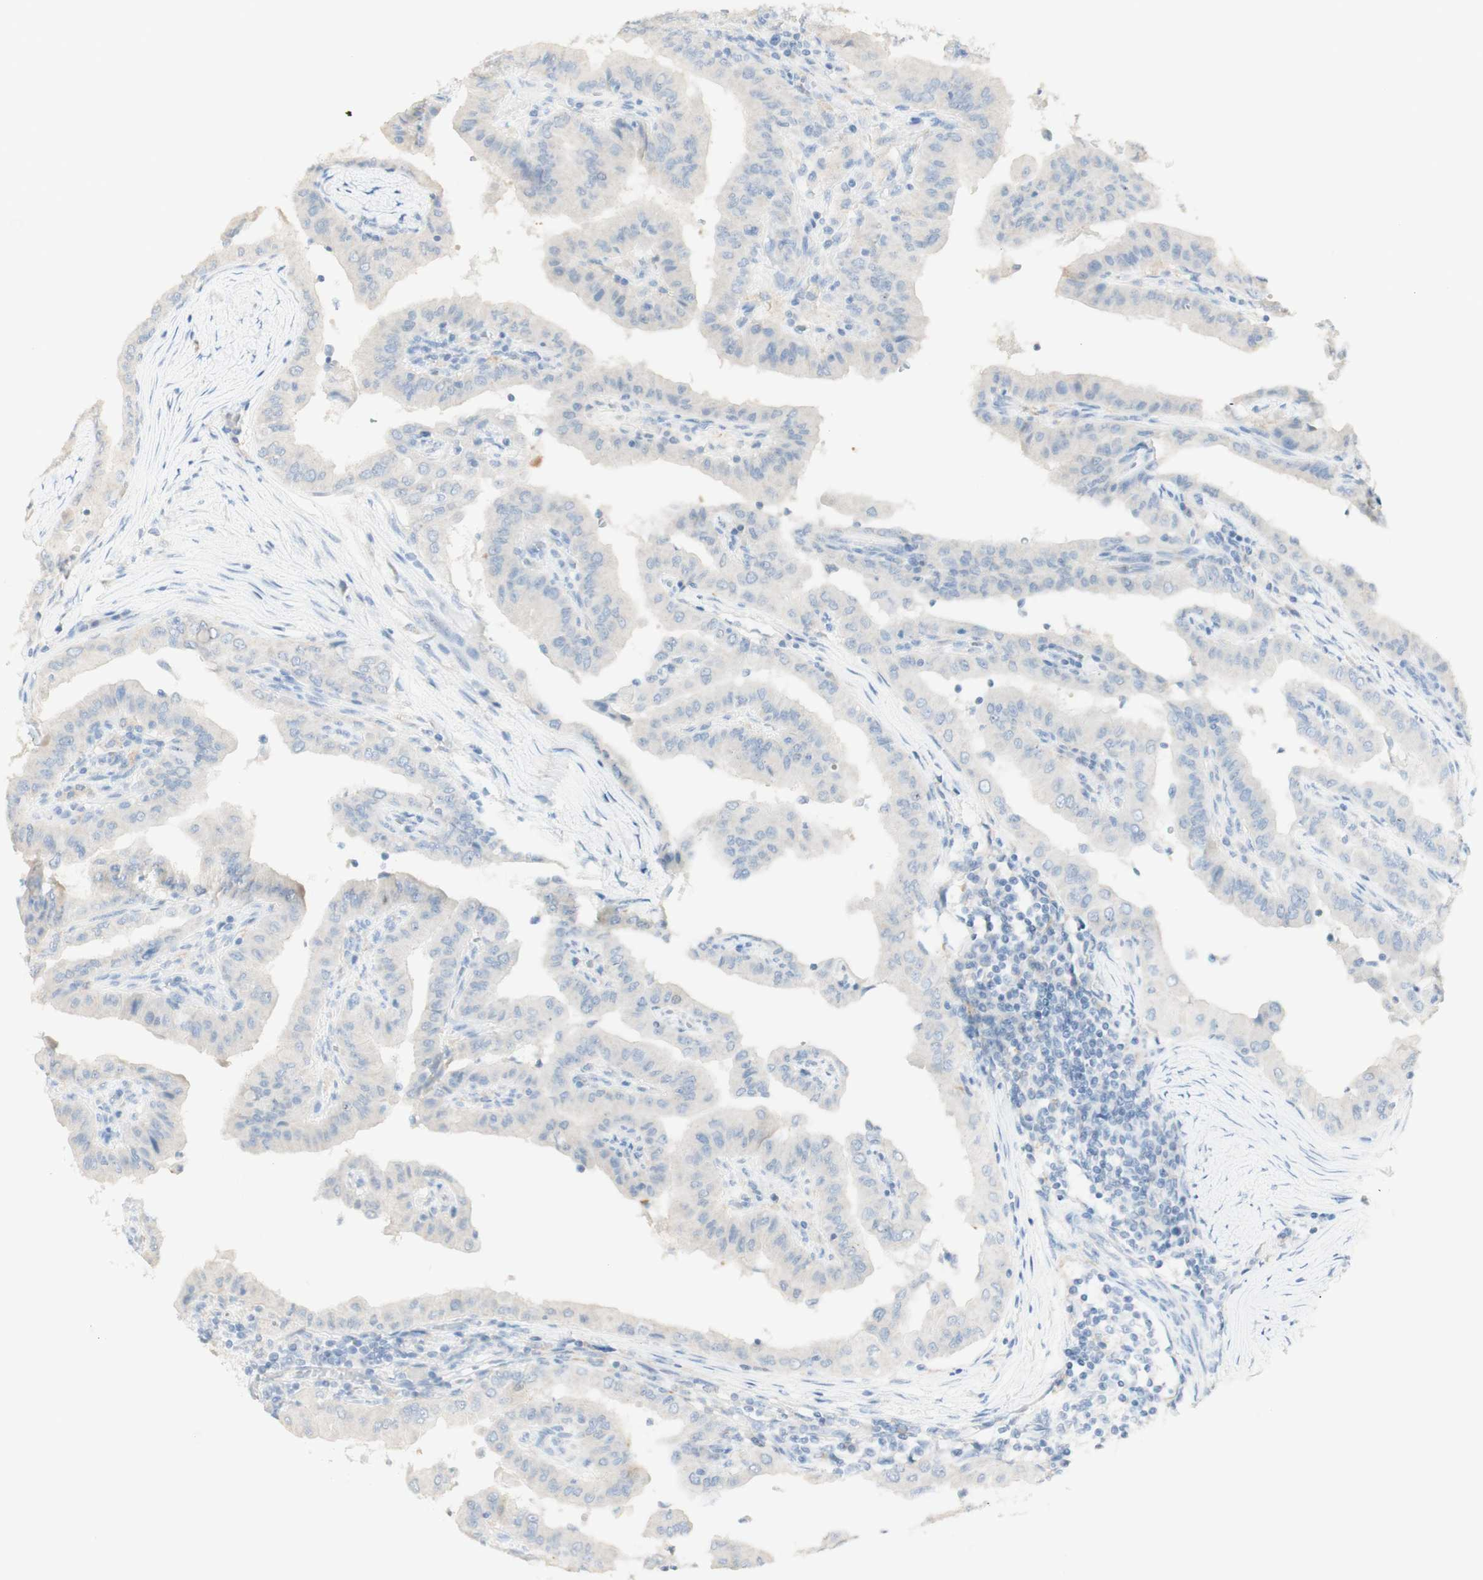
{"staining": {"intensity": "negative", "quantity": "none", "location": "none"}, "tissue": "thyroid cancer", "cell_type": "Tumor cells", "image_type": "cancer", "snomed": [{"axis": "morphology", "description": "Papillary adenocarcinoma, NOS"}, {"axis": "topography", "description": "Thyroid gland"}], "caption": "Human thyroid cancer stained for a protein using immunohistochemistry (IHC) shows no staining in tumor cells.", "gene": "ART3", "patient": {"sex": "male", "age": 33}}